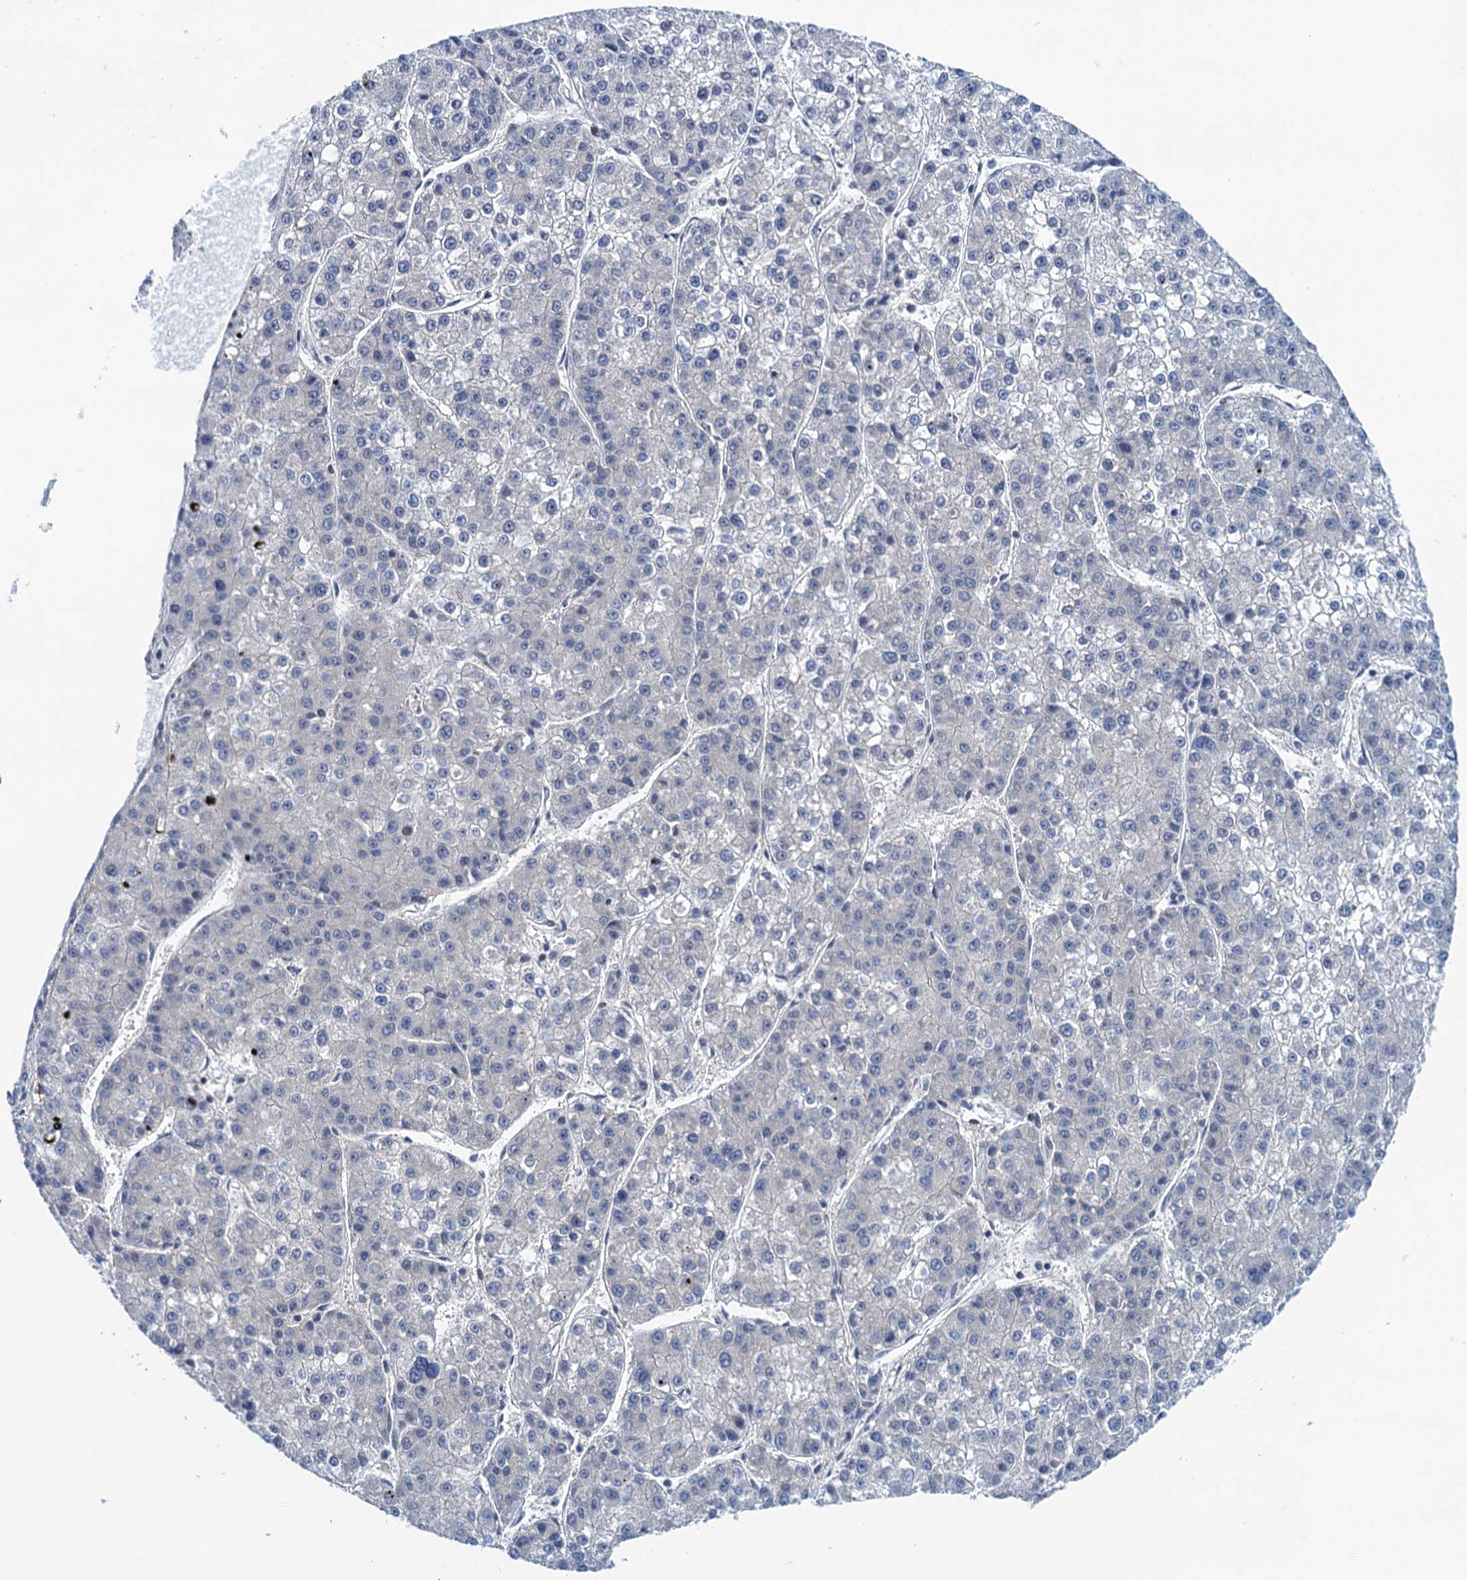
{"staining": {"intensity": "negative", "quantity": "none", "location": "none"}, "tissue": "liver cancer", "cell_type": "Tumor cells", "image_type": "cancer", "snomed": [{"axis": "morphology", "description": "Carcinoma, Hepatocellular, NOS"}, {"axis": "topography", "description": "Liver"}], "caption": "Immunohistochemical staining of human liver cancer exhibits no significant expression in tumor cells. Brightfield microscopy of immunohistochemistry (IHC) stained with DAB (brown) and hematoxylin (blue), captured at high magnification.", "gene": "SAE1", "patient": {"sex": "female", "age": 73}}